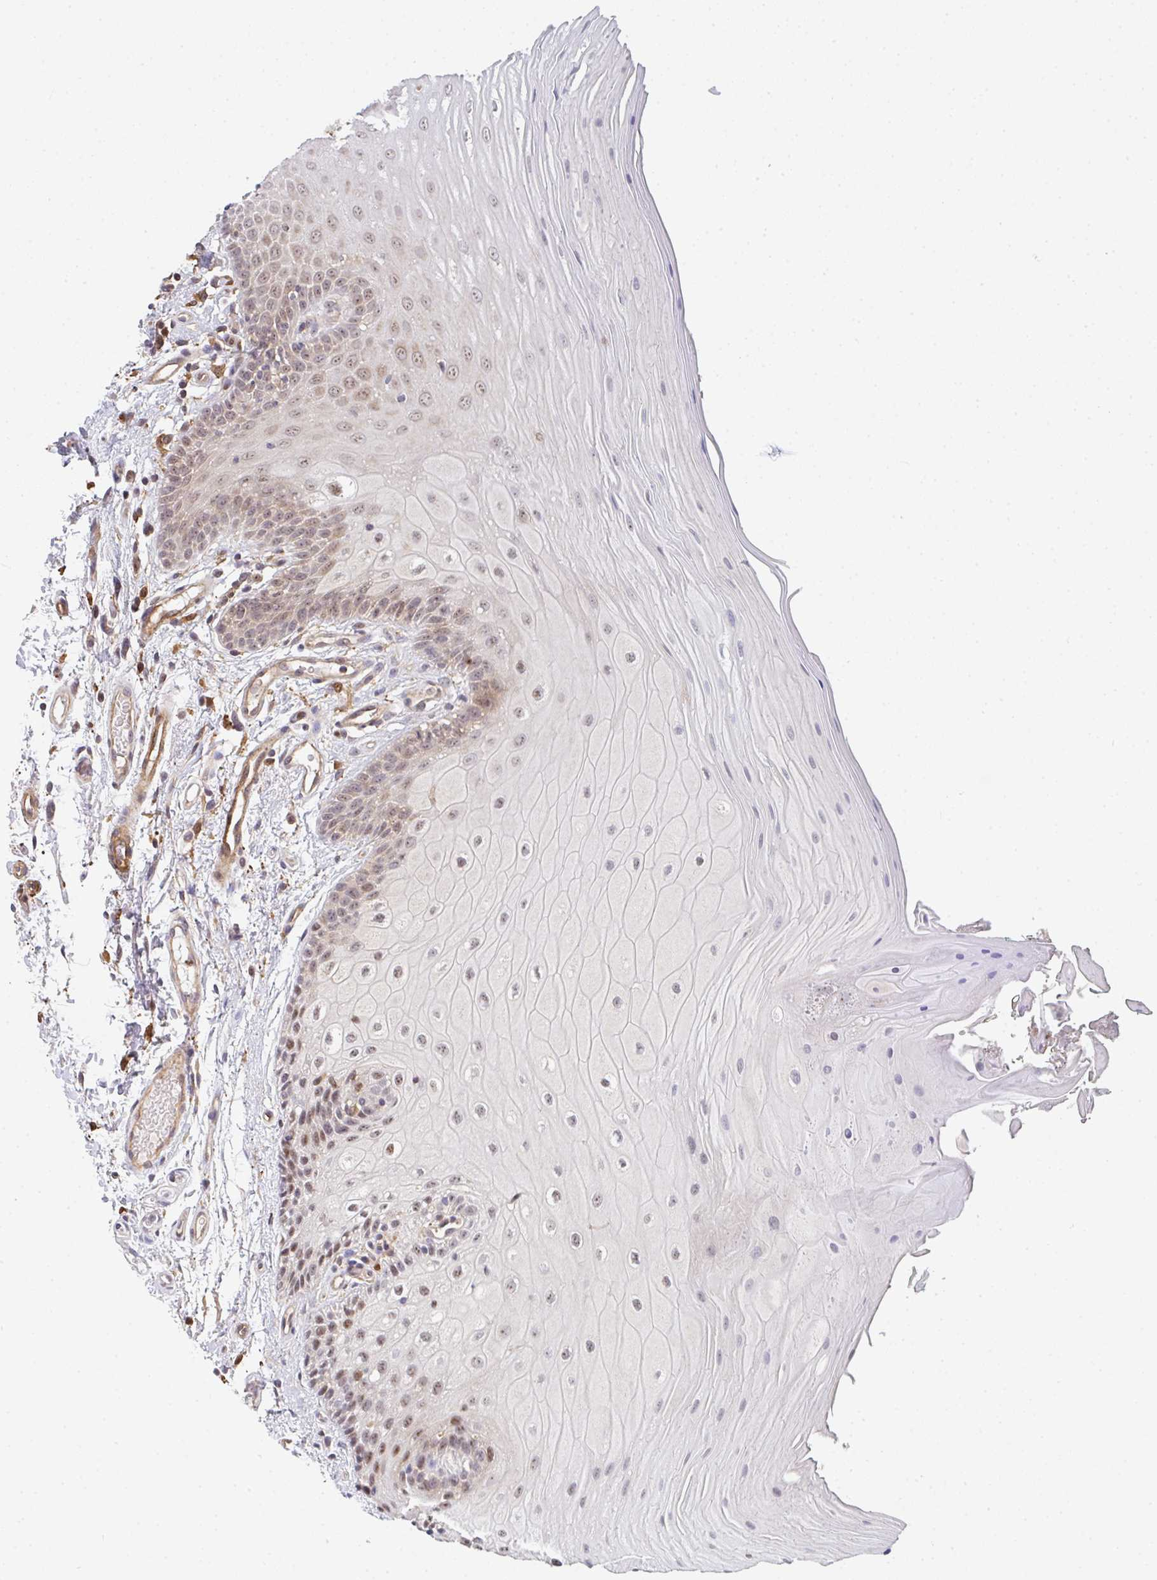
{"staining": {"intensity": "moderate", "quantity": "25%-75%", "location": "nuclear"}, "tissue": "oral mucosa", "cell_type": "Squamous epithelial cells", "image_type": "normal", "snomed": [{"axis": "morphology", "description": "Normal tissue, NOS"}, {"axis": "topography", "description": "Oral tissue"}, {"axis": "topography", "description": "Tounge, NOS"}, {"axis": "topography", "description": "Head-Neck"}], "caption": "Benign oral mucosa displays moderate nuclear staining in approximately 25%-75% of squamous epithelial cells.", "gene": "SIMC1", "patient": {"sex": "female", "age": 84}}